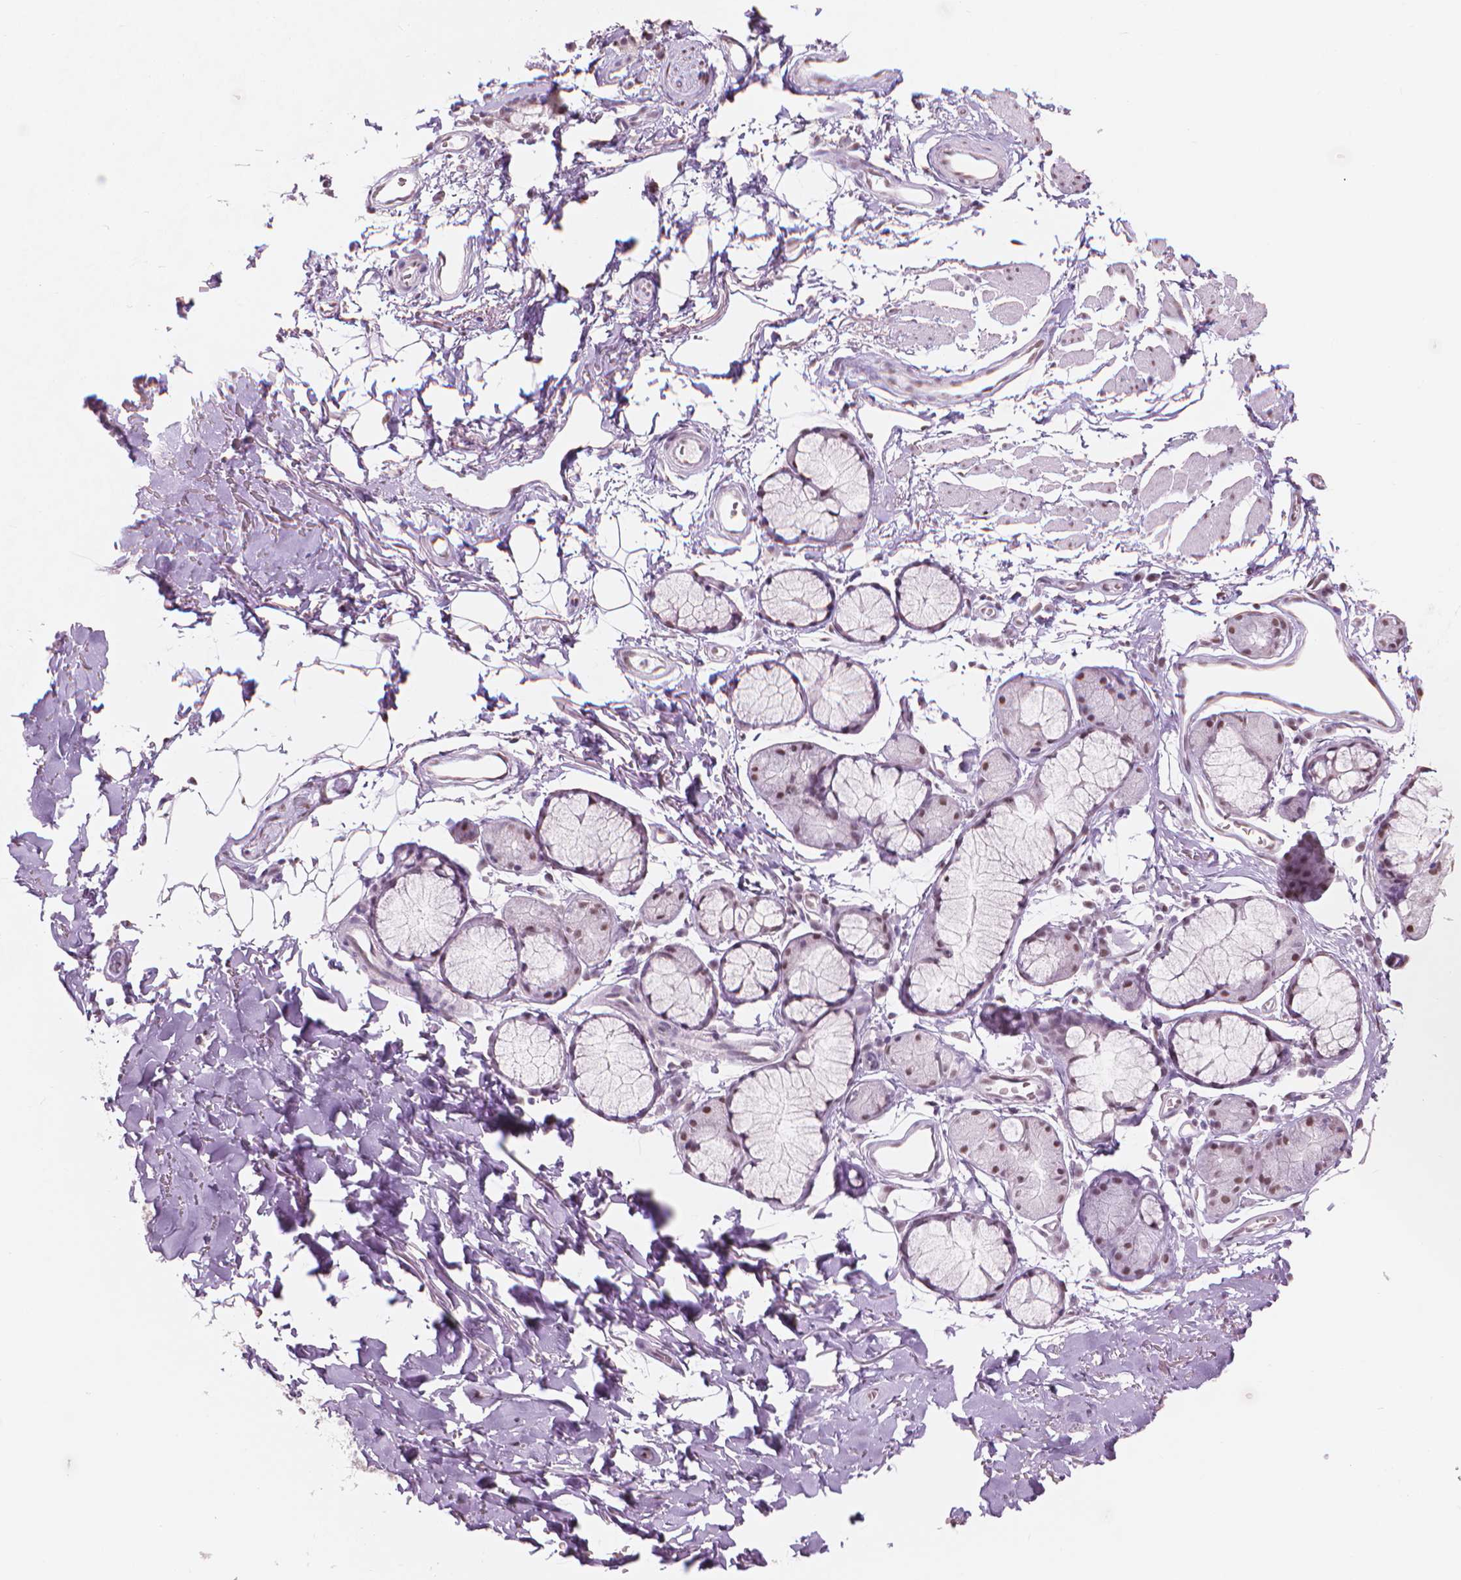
{"staining": {"intensity": "negative", "quantity": "none", "location": "none"}, "tissue": "adipose tissue", "cell_type": "Adipocytes", "image_type": "normal", "snomed": [{"axis": "morphology", "description": "Normal tissue, NOS"}, {"axis": "topography", "description": "Cartilage tissue"}, {"axis": "topography", "description": "Bronchus"}], "caption": "Immunohistochemistry of benign adipose tissue reveals no positivity in adipocytes.", "gene": "PIAS2", "patient": {"sex": "female", "age": 79}}